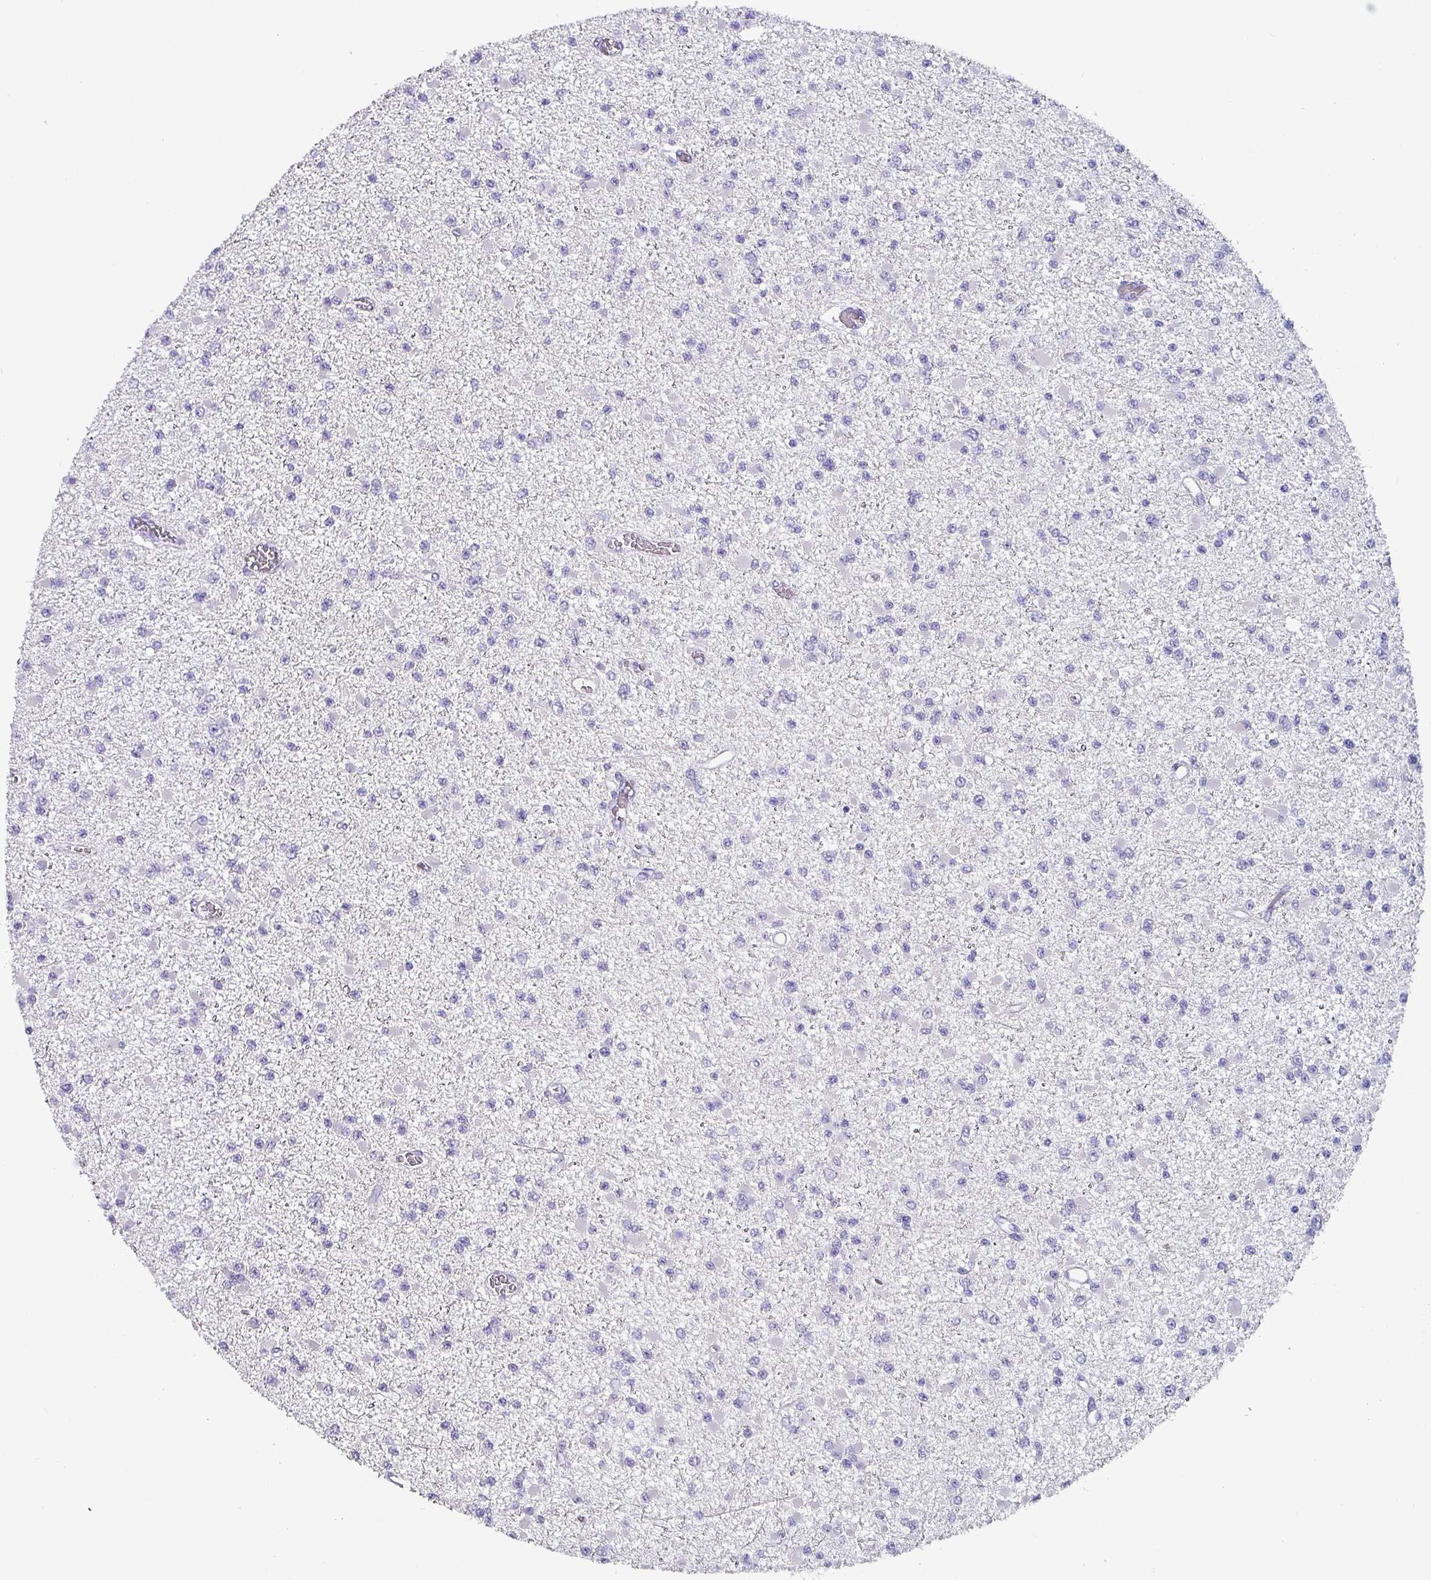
{"staining": {"intensity": "negative", "quantity": "none", "location": "none"}, "tissue": "glioma", "cell_type": "Tumor cells", "image_type": "cancer", "snomed": [{"axis": "morphology", "description": "Glioma, malignant, Low grade"}, {"axis": "topography", "description": "Brain"}], "caption": "A micrograph of low-grade glioma (malignant) stained for a protein displays no brown staining in tumor cells.", "gene": "INS-IGF2", "patient": {"sex": "female", "age": 22}}